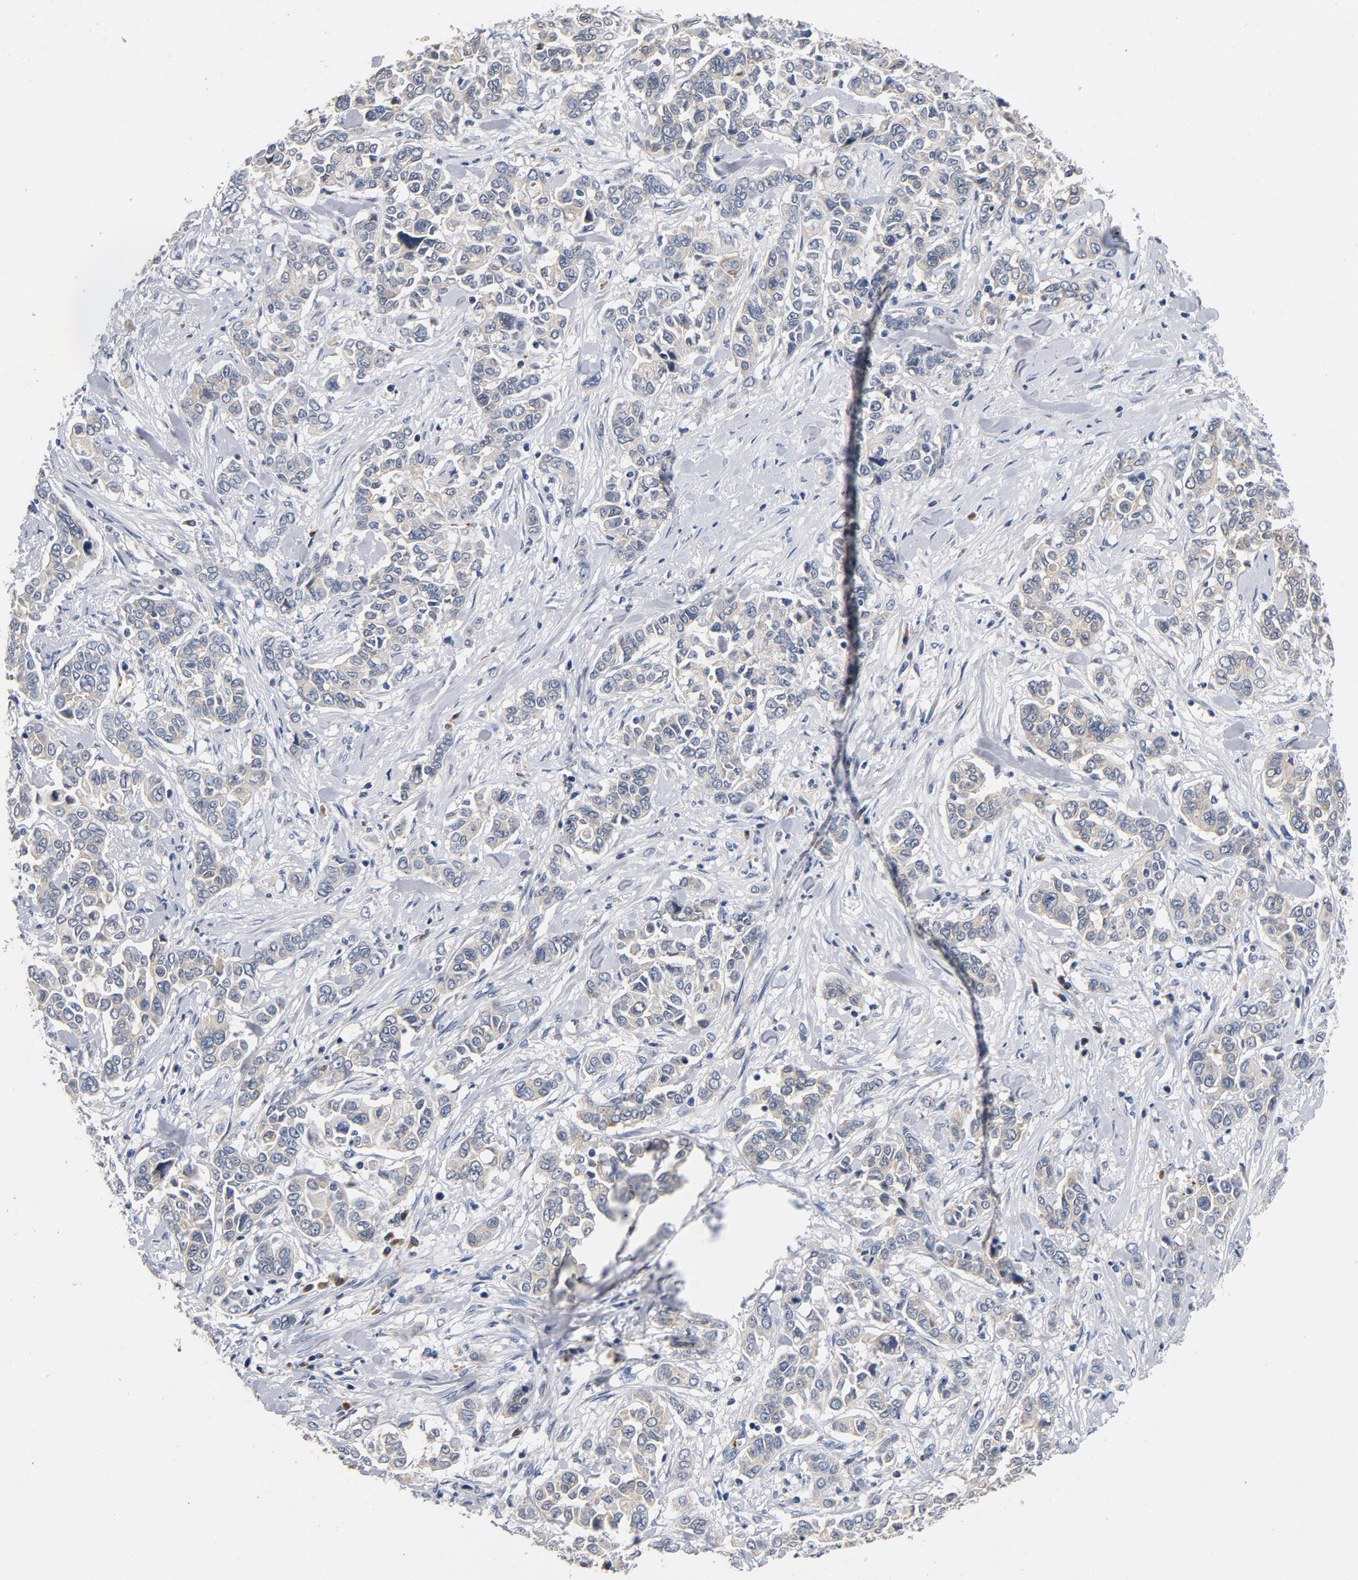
{"staining": {"intensity": "negative", "quantity": "none", "location": "none"}, "tissue": "pancreatic cancer", "cell_type": "Tumor cells", "image_type": "cancer", "snomed": [{"axis": "morphology", "description": "Adenocarcinoma, NOS"}, {"axis": "topography", "description": "Pancreas"}], "caption": "An image of human pancreatic cancer is negative for staining in tumor cells. (DAB immunohistochemistry visualized using brightfield microscopy, high magnification).", "gene": "LMAN2", "patient": {"sex": "female", "age": 52}}